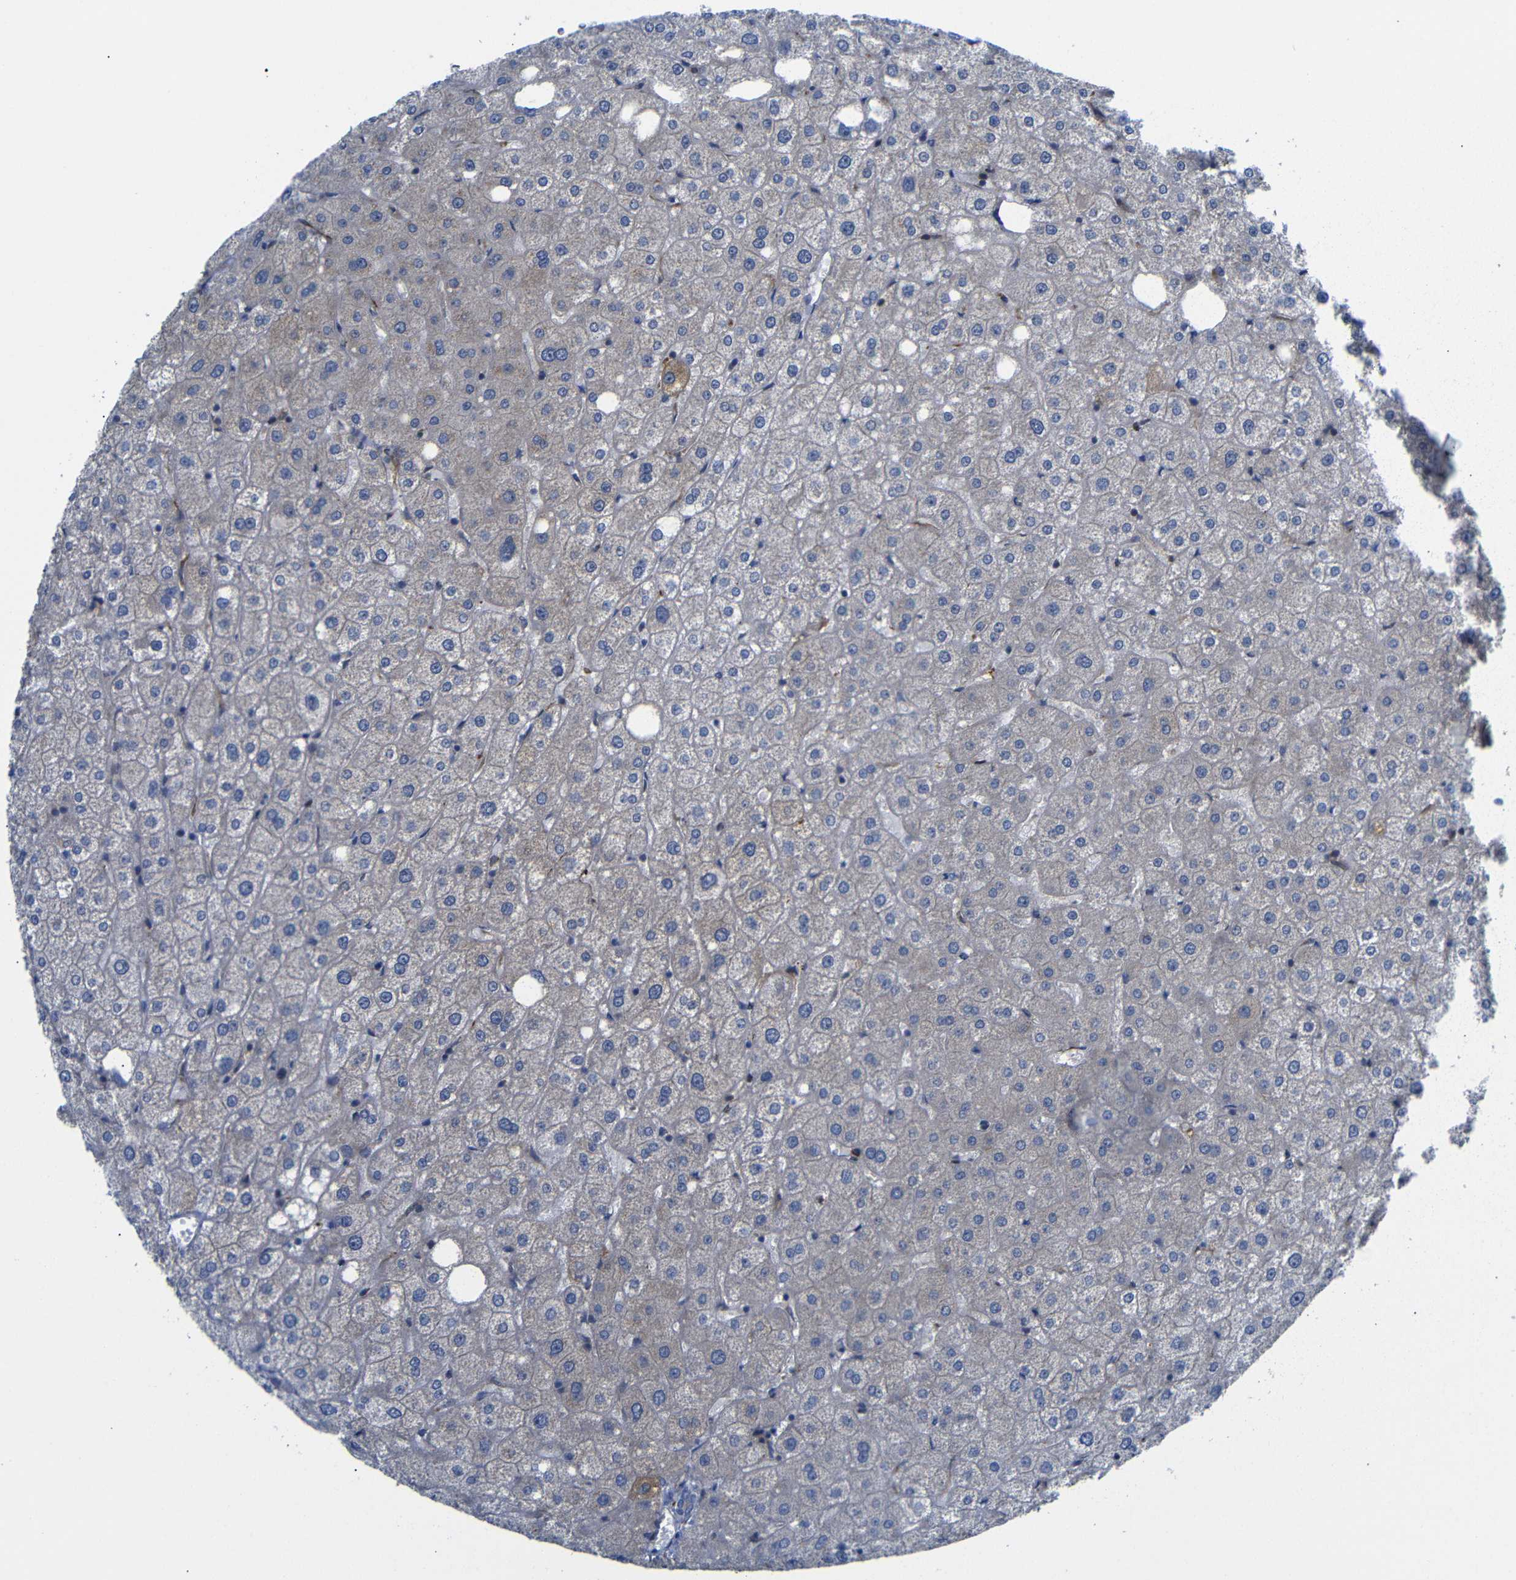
{"staining": {"intensity": "negative", "quantity": "none", "location": "none"}, "tissue": "liver", "cell_type": "Cholangiocytes", "image_type": "normal", "snomed": [{"axis": "morphology", "description": "Normal tissue, NOS"}, {"axis": "topography", "description": "Liver"}], "caption": "Histopathology image shows no protein expression in cholangiocytes of normal liver.", "gene": "PARP14", "patient": {"sex": "male", "age": 73}}